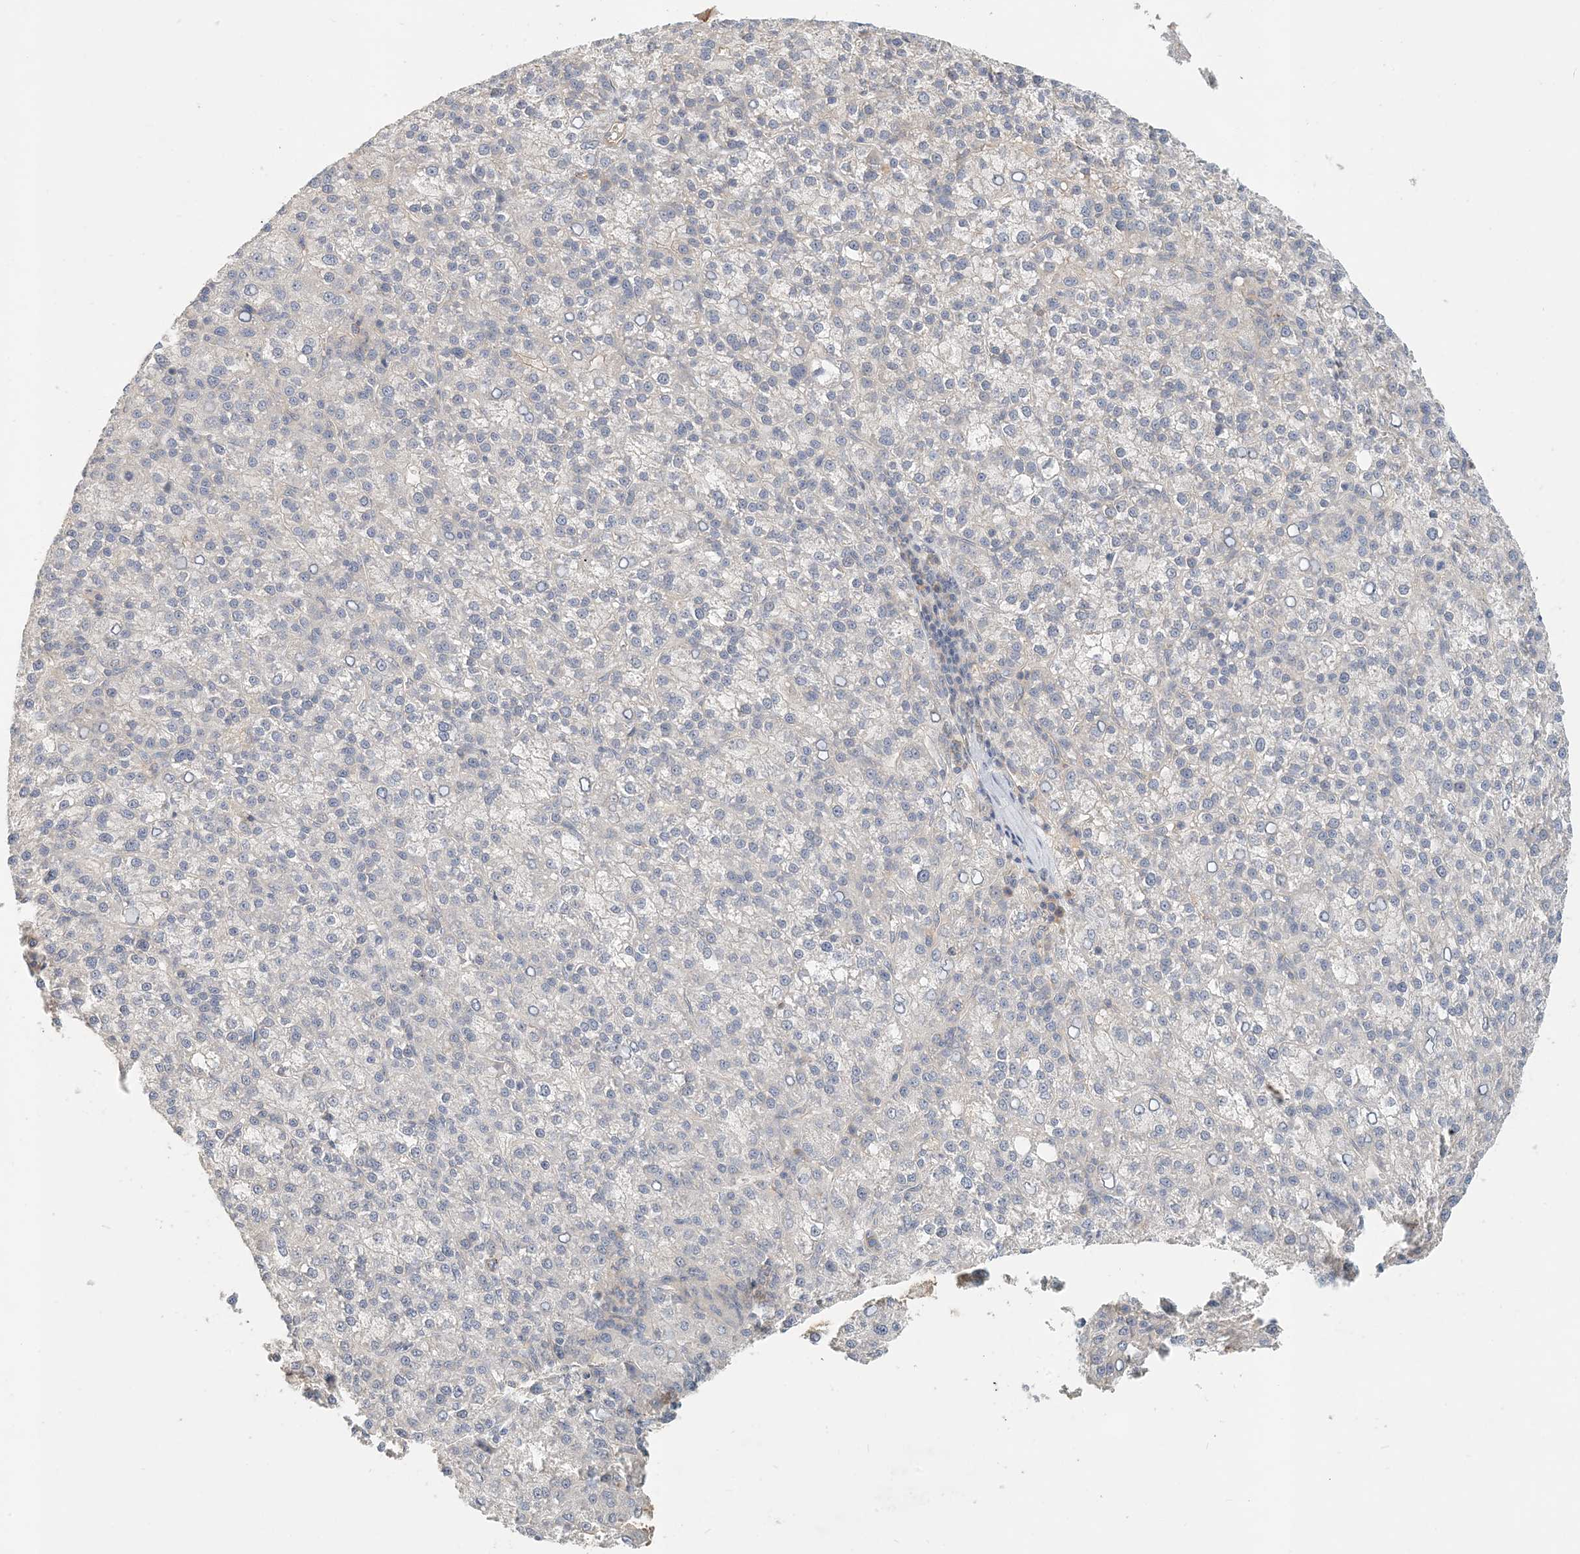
{"staining": {"intensity": "negative", "quantity": "none", "location": "none"}, "tissue": "liver cancer", "cell_type": "Tumor cells", "image_type": "cancer", "snomed": [{"axis": "morphology", "description": "Carcinoma, Hepatocellular, NOS"}, {"axis": "topography", "description": "Liver"}], "caption": "Immunohistochemistry of human hepatocellular carcinoma (liver) demonstrates no staining in tumor cells. (DAB immunohistochemistry with hematoxylin counter stain).", "gene": "ZBTB3", "patient": {"sex": "female", "age": 58}}